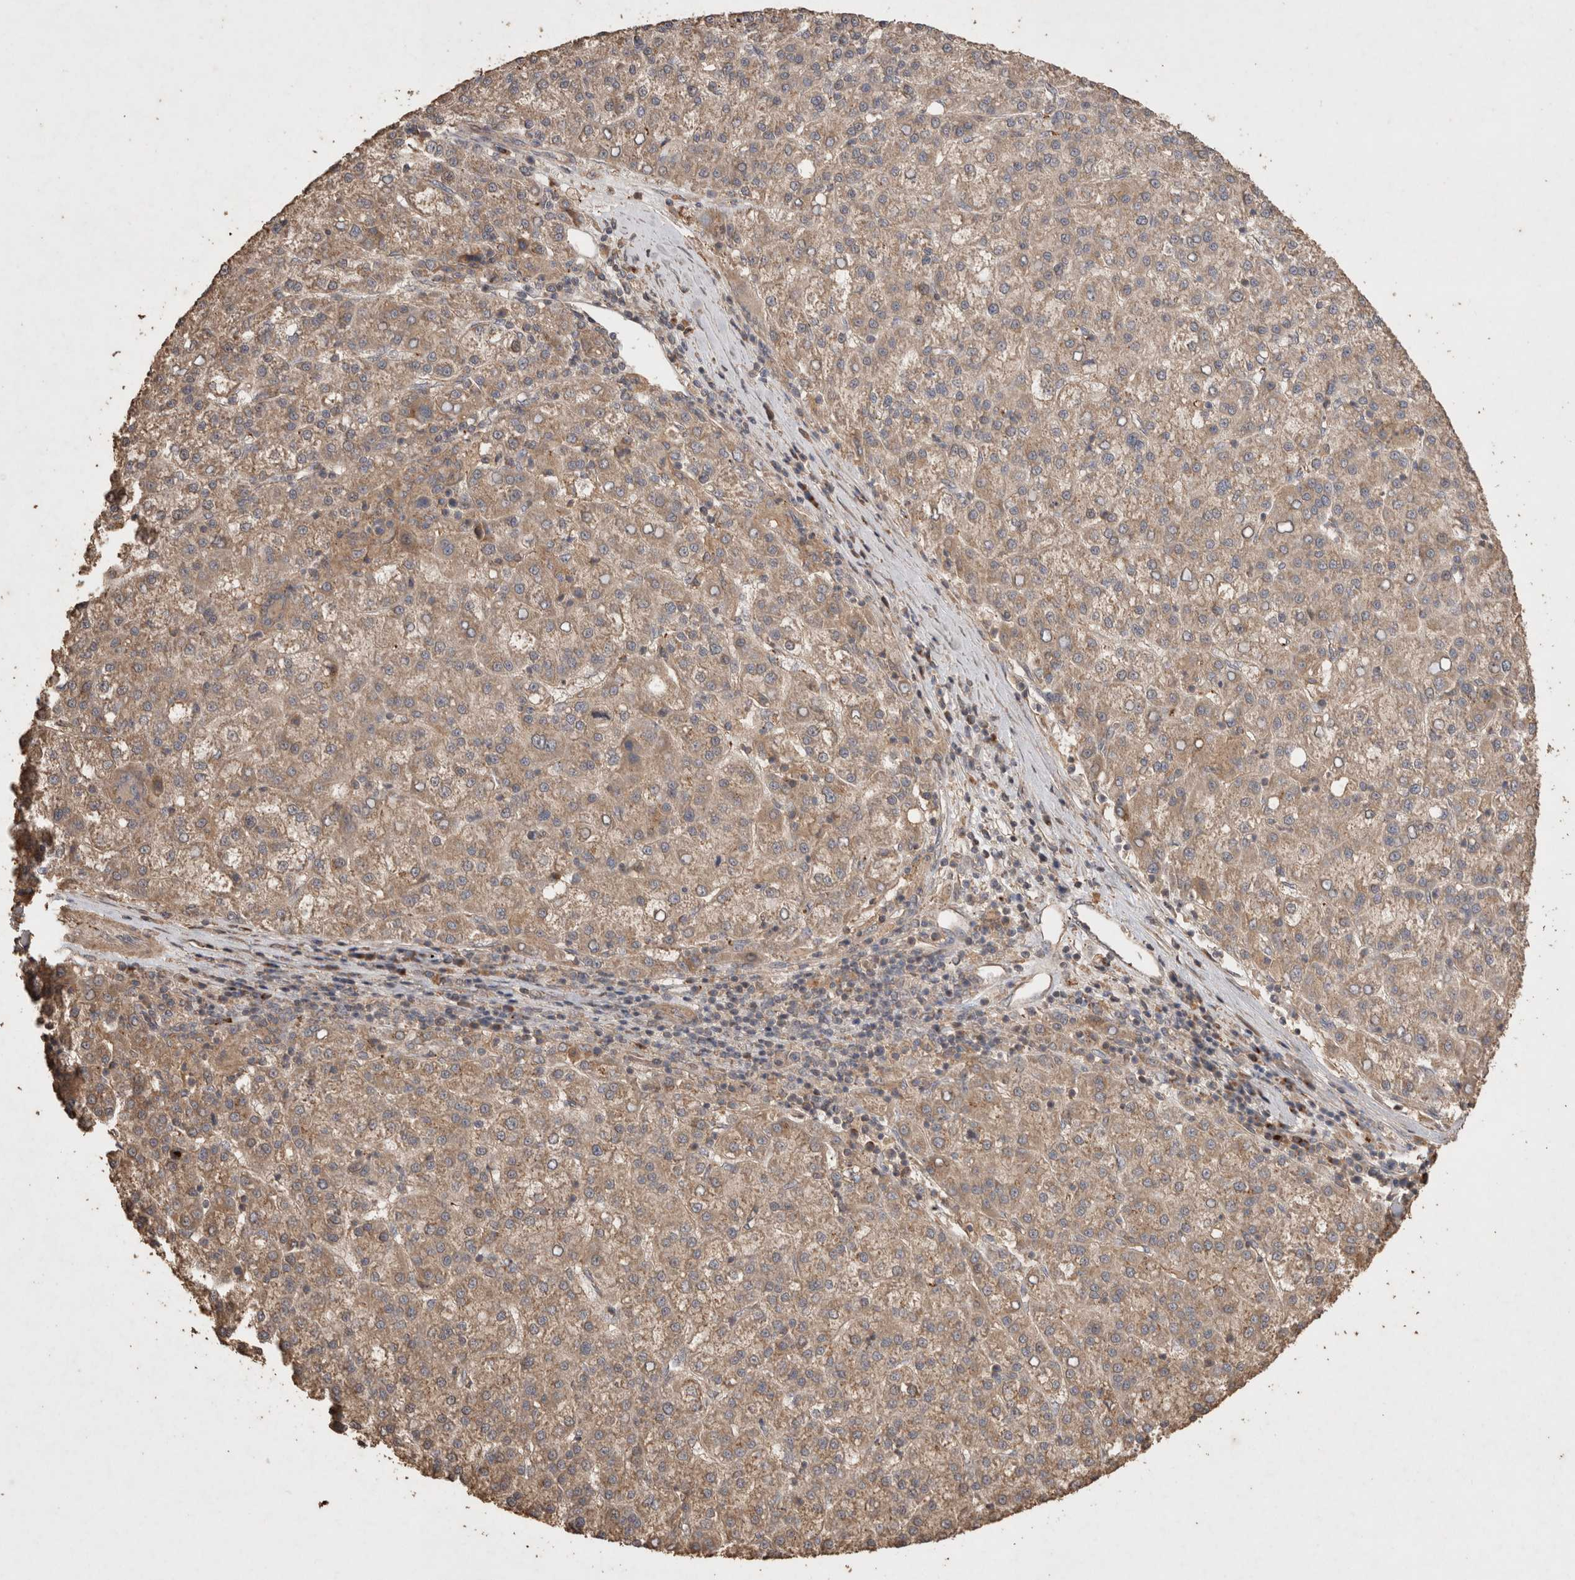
{"staining": {"intensity": "weak", "quantity": ">75%", "location": "cytoplasmic/membranous"}, "tissue": "liver cancer", "cell_type": "Tumor cells", "image_type": "cancer", "snomed": [{"axis": "morphology", "description": "Carcinoma, Hepatocellular, NOS"}, {"axis": "topography", "description": "Liver"}], "caption": "This histopathology image exhibits IHC staining of hepatocellular carcinoma (liver), with low weak cytoplasmic/membranous staining in approximately >75% of tumor cells.", "gene": "SNX31", "patient": {"sex": "female", "age": 58}}